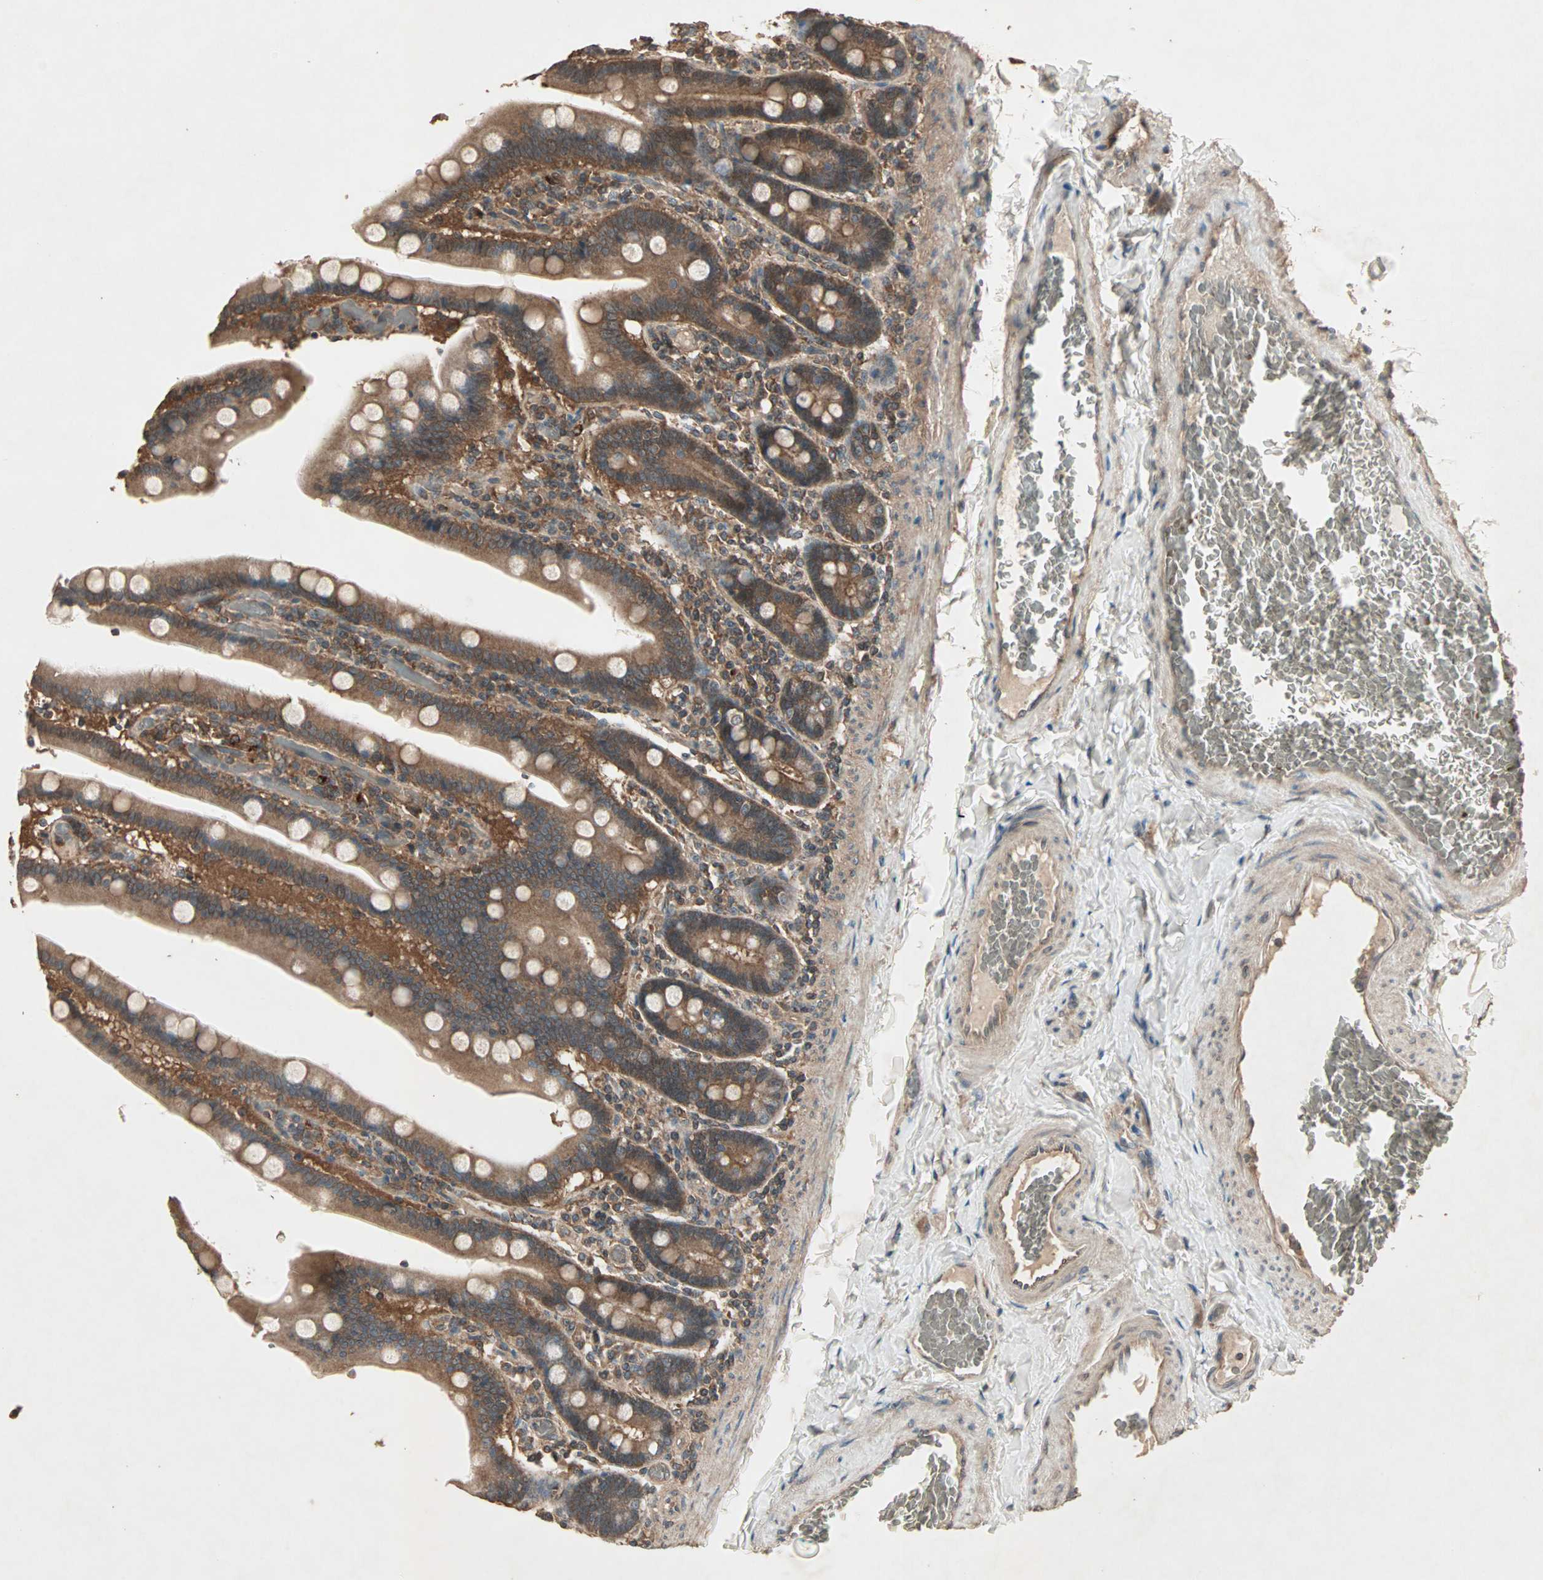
{"staining": {"intensity": "strong", "quantity": ">75%", "location": "cytoplasmic/membranous"}, "tissue": "duodenum", "cell_type": "Glandular cells", "image_type": "normal", "snomed": [{"axis": "morphology", "description": "Normal tissue, NOS"}, {"axis": "topography", "description": "Duodenum"}], "caption": "Human duodenum stained for a protein (brown) demonstrates strong cytoplasmic/membranous positive positivity in approximately >75% of glandular cells.", "gene": "UBAC1", "patient": {"sex": "female", "age": 53}}